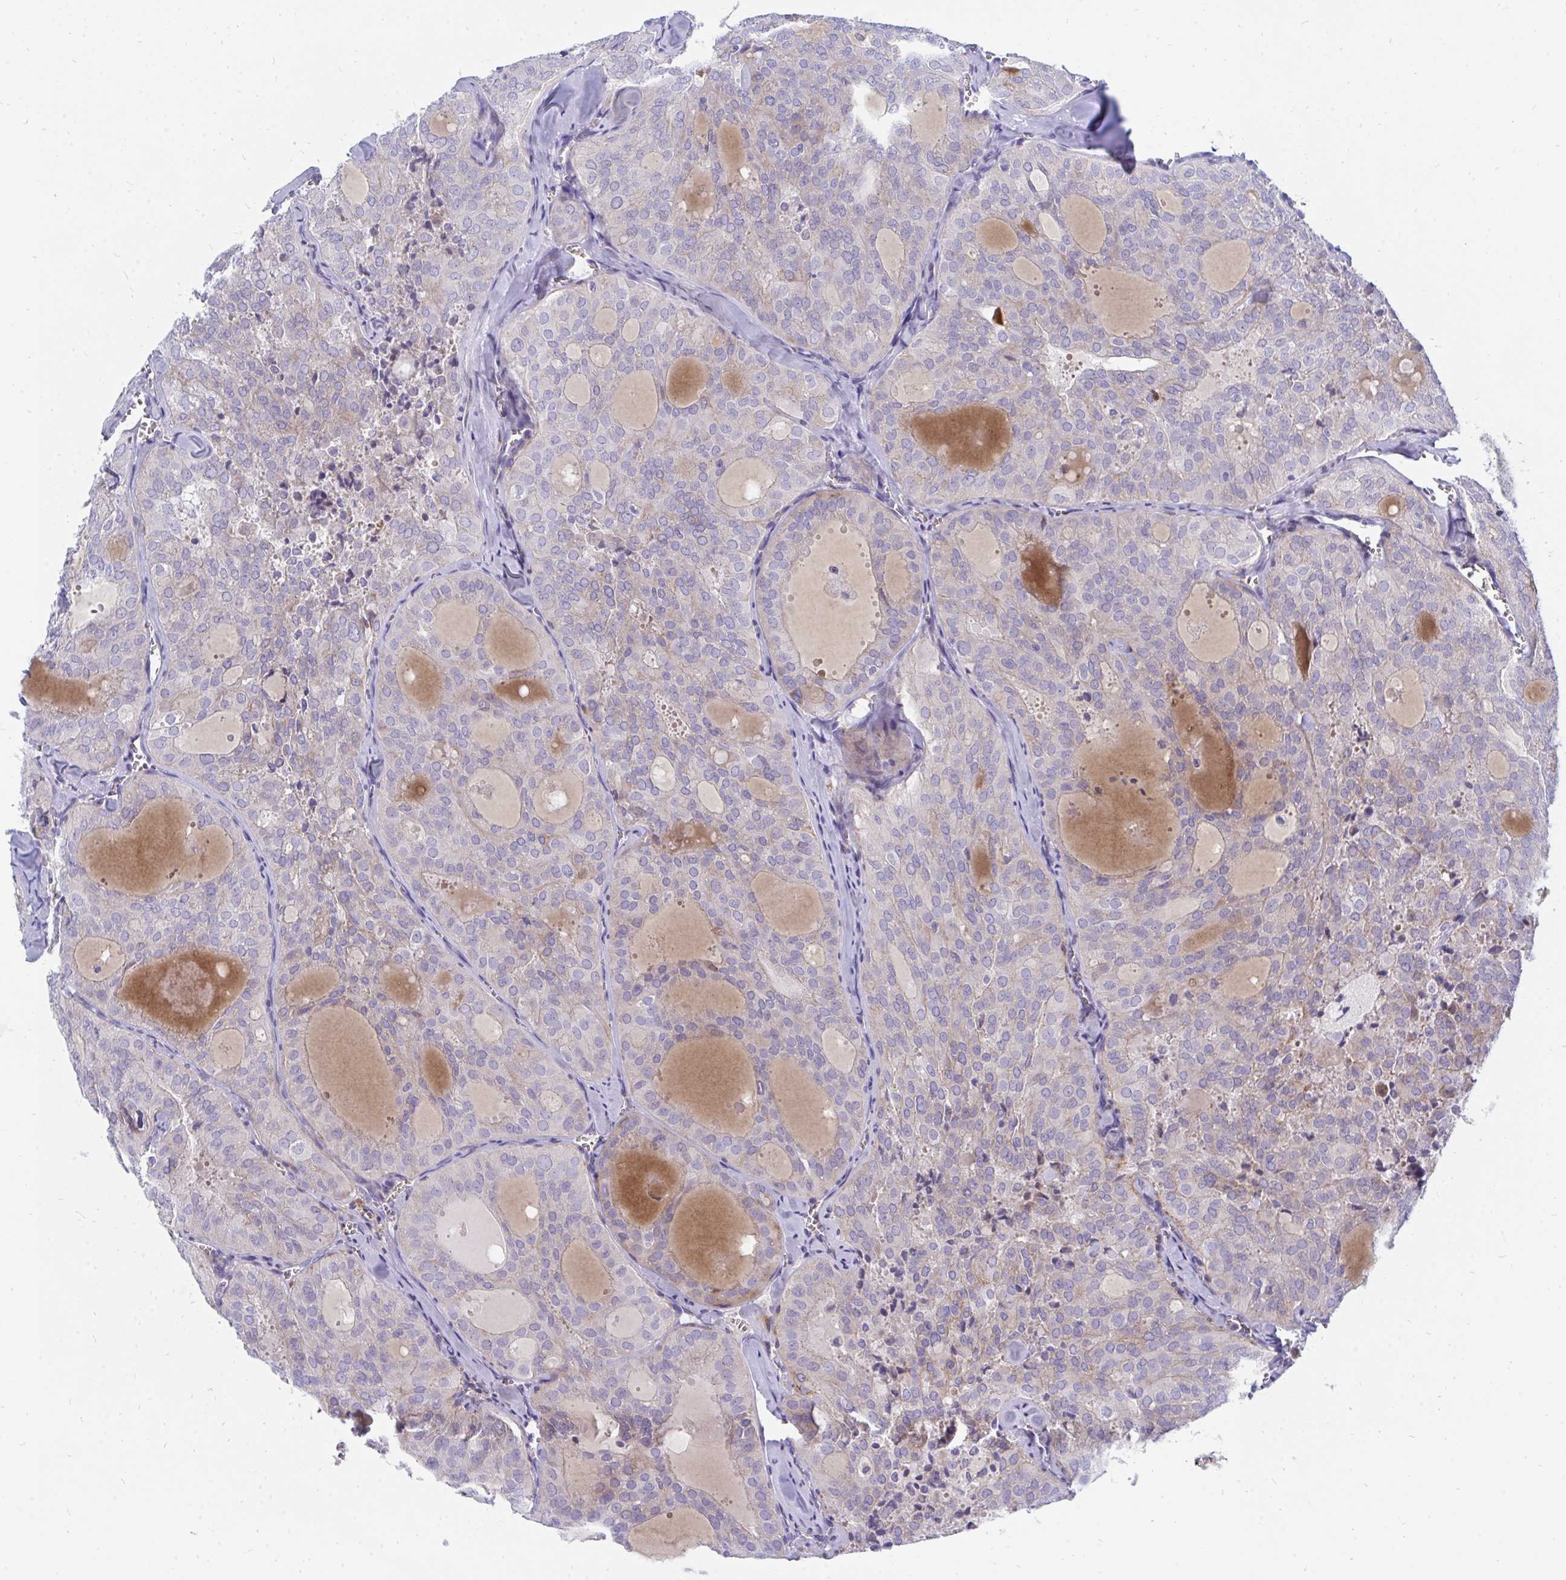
{"staining": {"intensity": "negative", "quantity": "none", "location": "none"}, "tissue": "thyroid cancer", "cell_type": "Tumor cells", "image_type": "cancer", "snomed": [{"axis": "morphology", "description": "Follicular adenoma carcinoma, NOS"}, {"axis": "topography", "description": "Thyroid gland"}], "caption": "DAB (3,3'-diaminobenzidine) immunohistochemical staining of human follicular adenoma carcinoma (thyroid) exhibits no significant expression in tumor cells. (Stains: DAB (3,3'-diaminobenzidine) immunohistochemistry (IHC) with hematoxylin counter stain, Microscopy: brightfield microscopy at high magnification).", "gene": "MROH2B", "patient": {"sex": "male", "age": 75}}